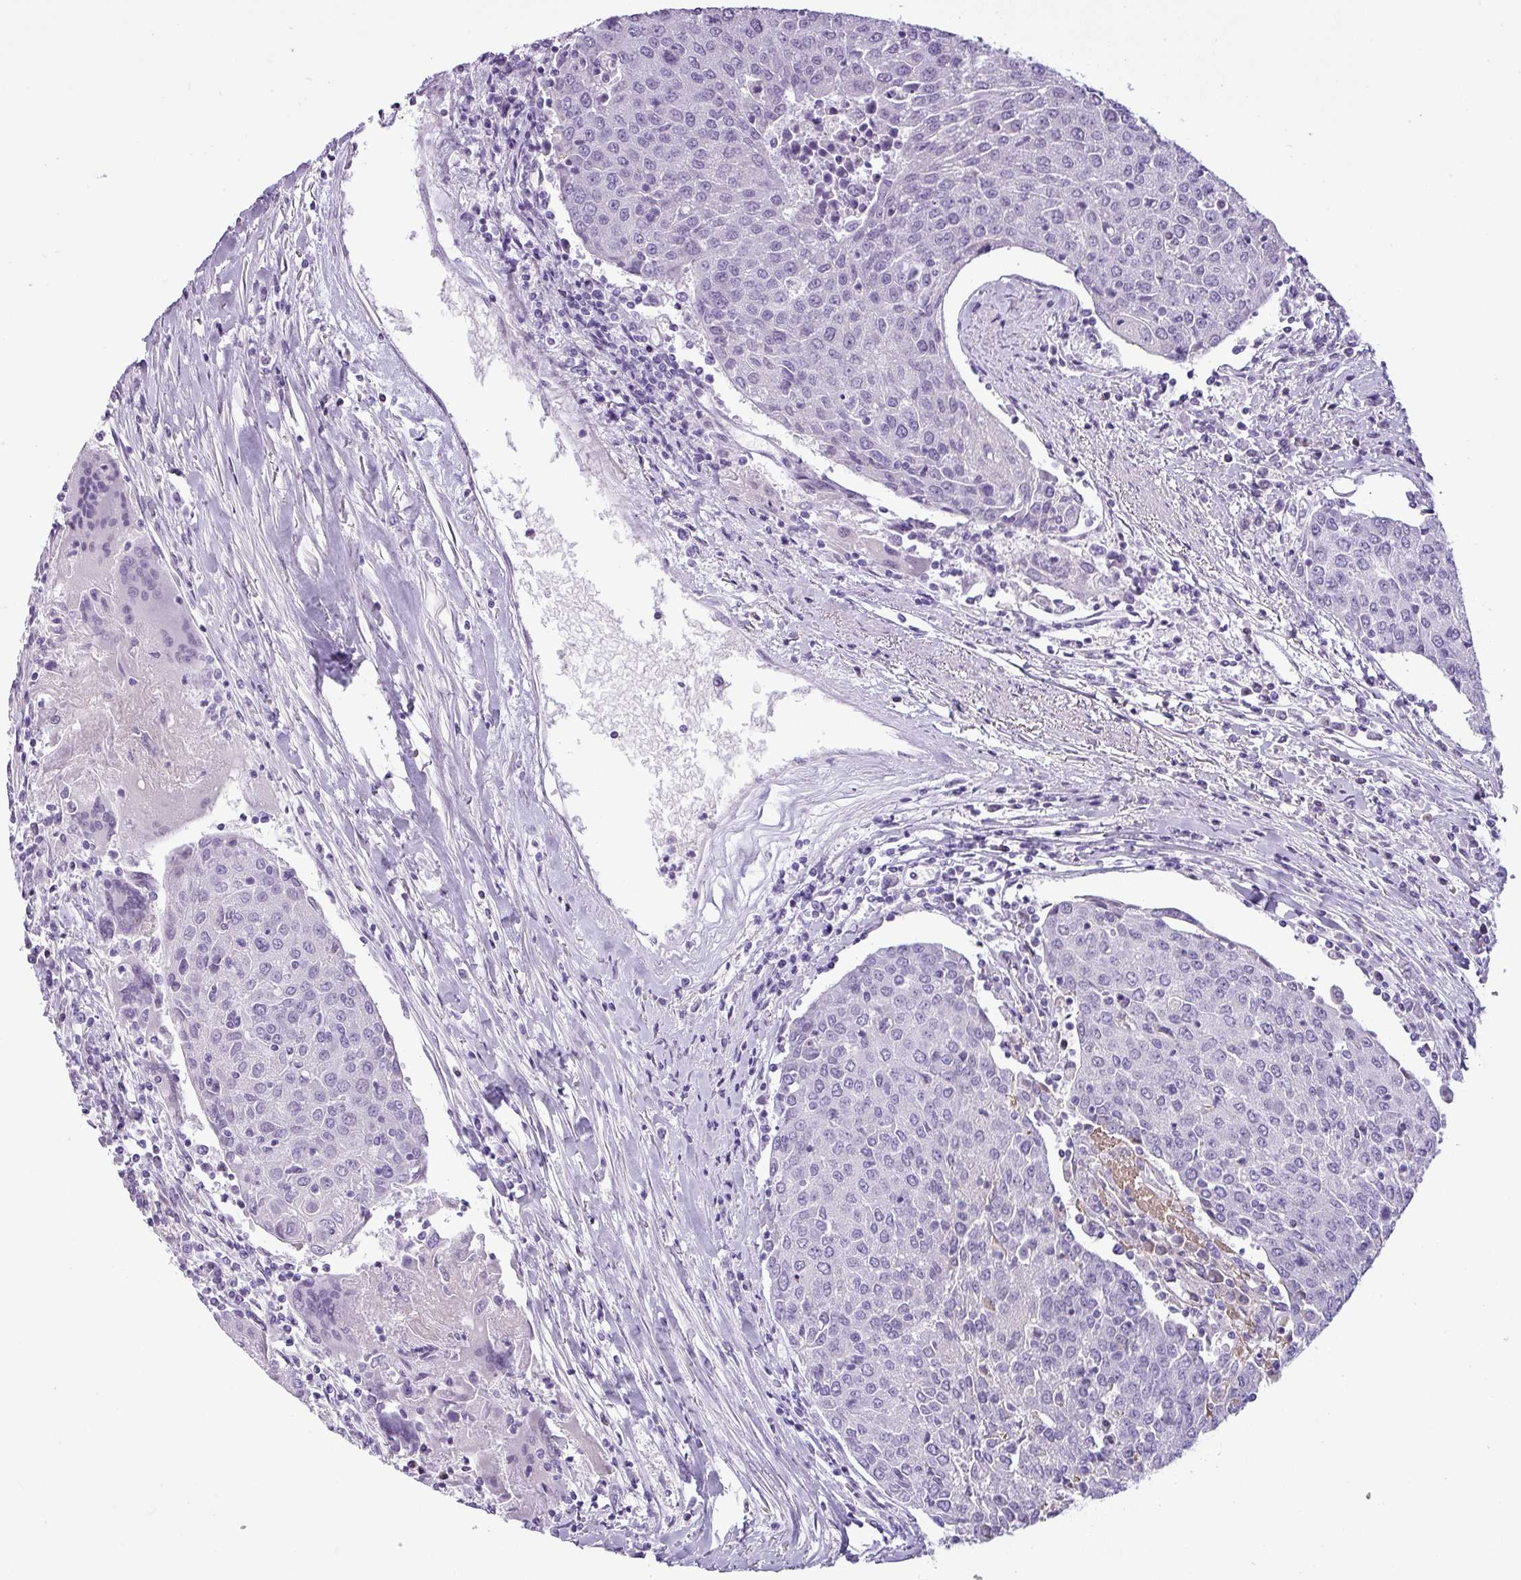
{"staining": {"intensity": "negative", "quantity": "none", "location": "none"}, "tissue": "urothelial cancer", "cell_type": "Tumor cells", "image_type": "cancer", "snomed": [{"axis": "morphology", "description": "Urothelial carcinoma, High grade"}, {"axis": "topography", "description": "Urinary bladder"}], "caption": "A high-resolution micrograph shows immunohistochemistry staining of urothelial cancer, which shows no significant staining in tumor cells.", "gene": "CDH16", "patient": {"sex": "female", "age": 85}}